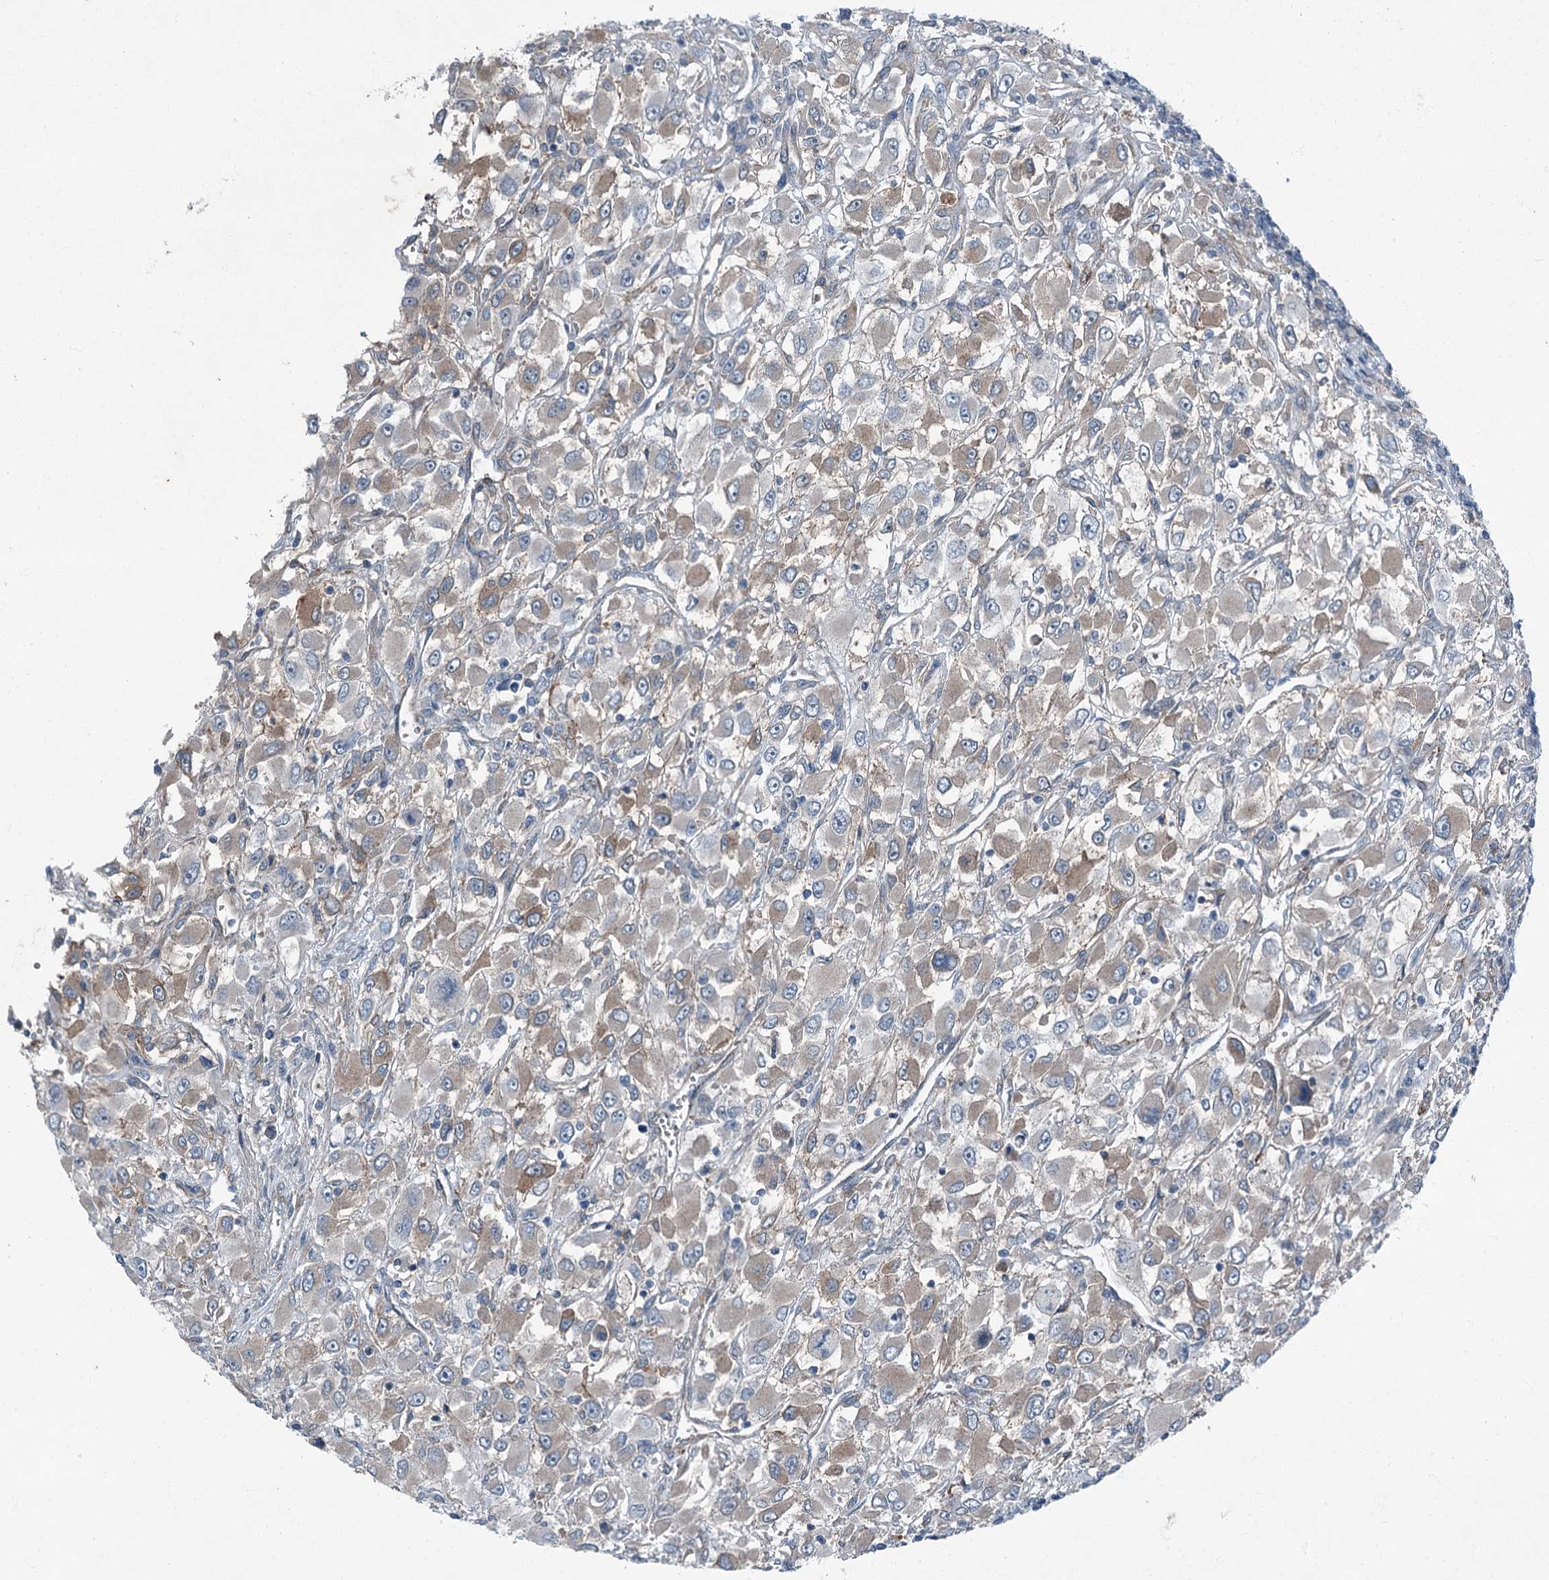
{"staining": {"intensity": "weak", "quantity": "25%-75%", "location": "cytoplasmic/membranous"}, "tissue": "renal cancer", "cell_type": "Tumor cells", "image_type": "cancer", "snomed": [{"axis": "morphology", "description": "Adenocarcinoma, NOS"}, {"axis": "topography", "description": "Kidney"}], "caption": "Protein staining of renal cancer tissue exhibits weak cytoplasmic/membranous expression in about 25%-75% of tumor cells.", "gene": "AXL", "patient": {"sex": "female", "age": 52}}